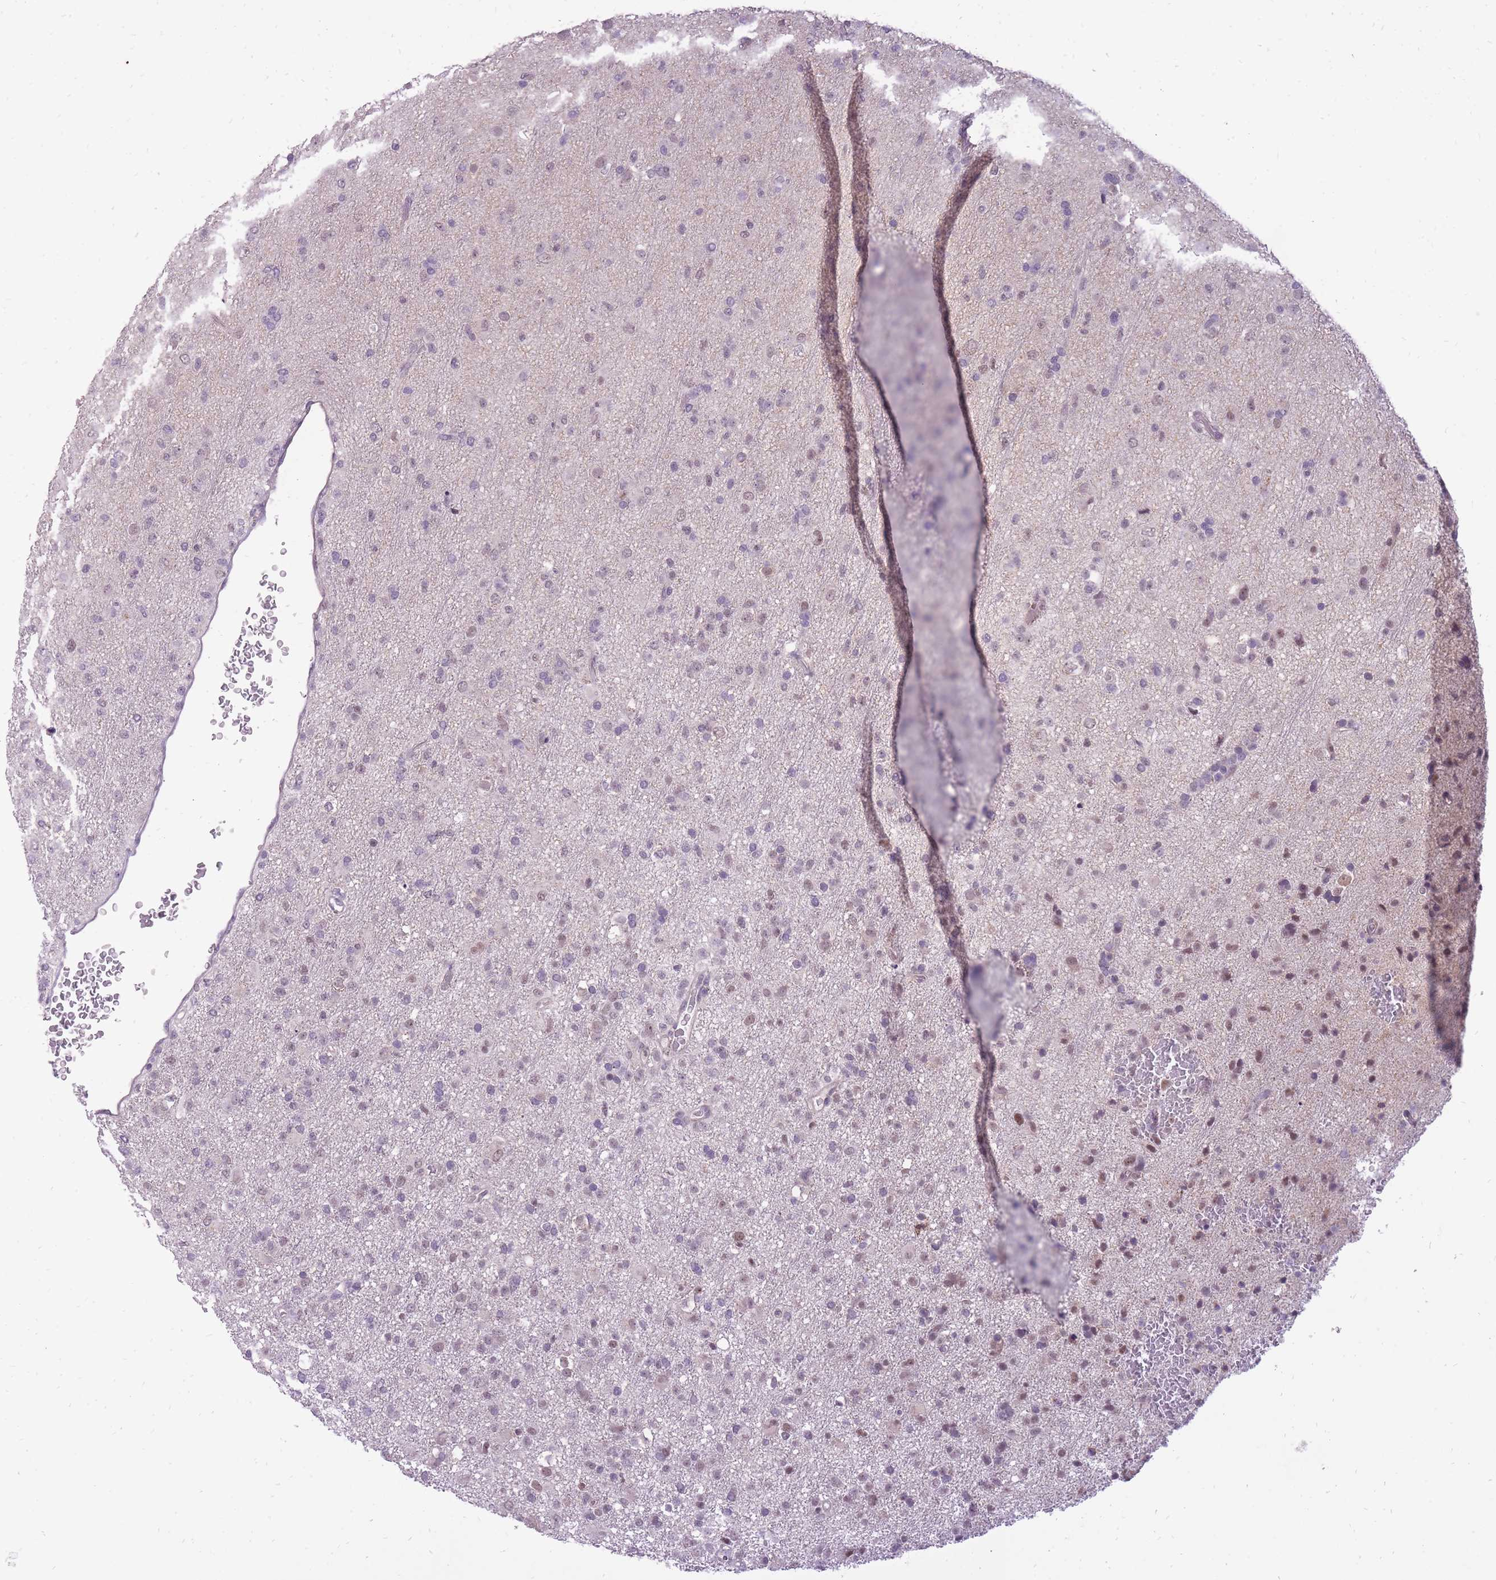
{"staining": {"intensity": "moderate", "quantity": "25%-75%", "location": "nuclear"}, "tissue": "glioma", "cell_type": "Tumor cells", "image_type": "cancer", "snomed": [{"axis": "morphology", "description": "Glioma, malignant, Low grade"}, {"axis": "topography", "description": "Brain"}], "caption": "The immunohistochemical stain shows moderate nuclear staining in tumor cells of glioma tissue. Ihc stains the protein of interest in brown and the nuclei are stained blue.", "gene": "TIGD1", "patient": {"sex": "male", "age": 65}}